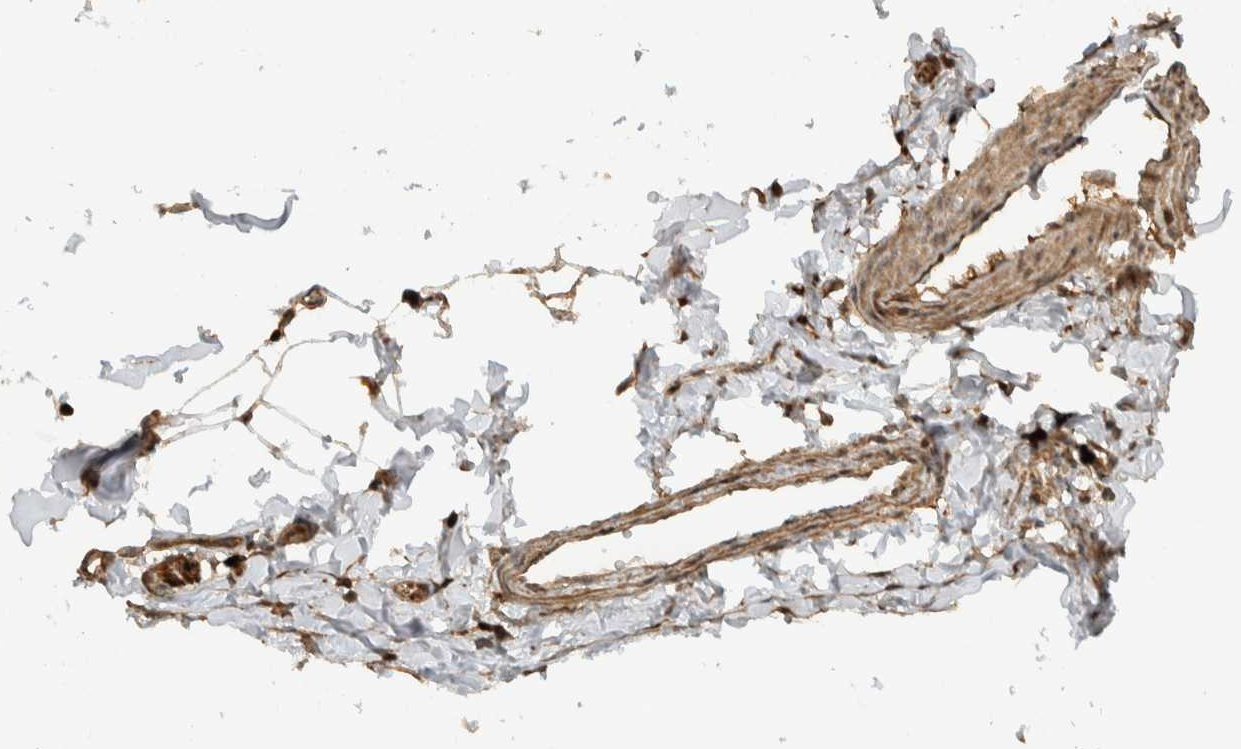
{"staining": {"intensity": "moderate", "quantity": ">75%", "location": "cytoplasmic/membranous"}, "tissue": "adipose tissue", "cell_type": "Adipocytes", "image_type": "normal", "snomed": [{"axis": "morphology", "description": "Normal tissue, NOS"}, {"axis": "morphology", "description": "Adenocarcinoma, NOS"}, {"axis": "topography", "description": "Colon"}, {"axis": "topography", "description": "Peripheral nerve tissue"}], "caption": "Immunohistochemistry photomicrograph of normal human adipose tissue stained for a protein (brown), which shows medium levels of moderate cytoplasmic/membranous expression in about >75% of adipocytes.", "gene": "CNTROB", "patient": {"sex": "male", "age": 14}}